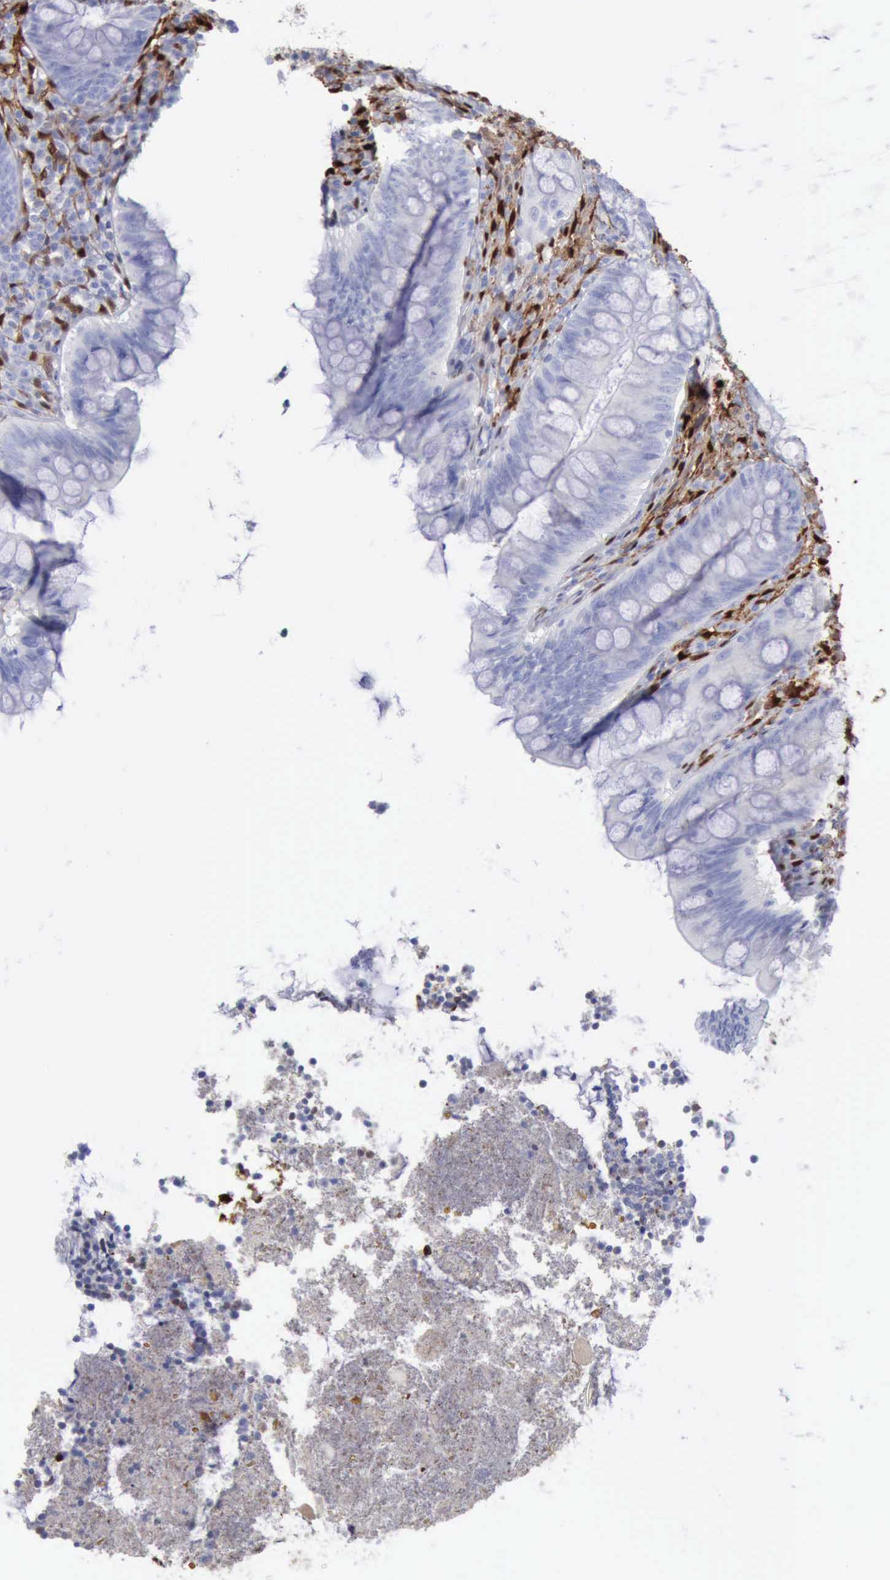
{"staining": {"intensity": "negative", "quantity": "none", "location": "none"}, "tissue": "appendix", "cell_type": "Glandular cells", "image_type": "normal", "snomed": [{"axis": "morphology", "description": "Normal tissue, NOS"}, {"axis": "topography", "description": "Appendix"}], "caption": "A high-resolution histopathology image shows immunohistochemistry staining of unremarkable appendix, which demonstrates no significant positivity in glandular cells.", "gene": "FHL1", "patient": {"sex": "female", "age": 66}}